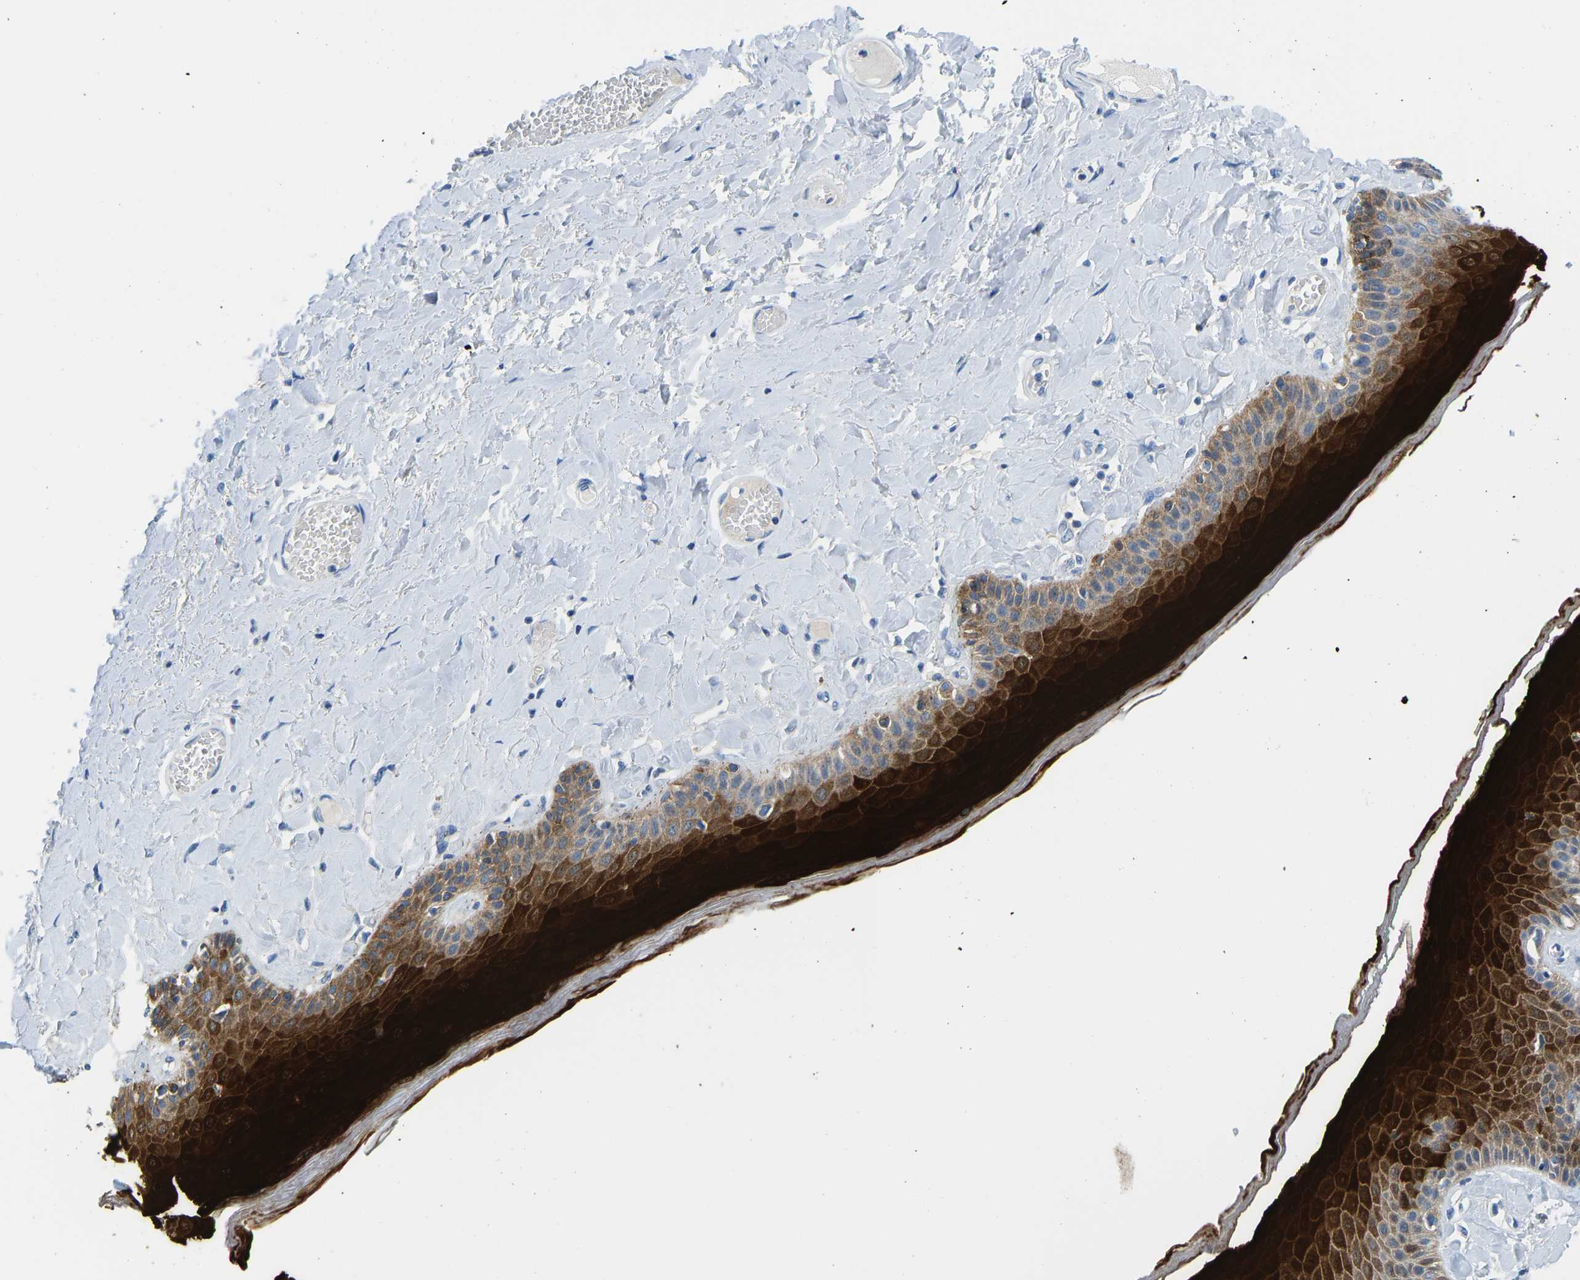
{"staining": {"intensity": "strong", "quantity": ">75%", "location": "cytoplasmic/membranous"}, "tissue": "skin", "cell_type": "Epidermal cells", "image_type": "normal", "snomed": [{"axis": "morphology", "description": "Normal tissue, NOS"}, {"axis": "topography", "description": "Anal"}], "caption": "Epidermal cells show high levels of strong cytoplasmic/membranous expression in about >75% of cells in unremarkable skin.", "gene": "SERPINB3", "patient": {"sex": "male", "age": 69}}